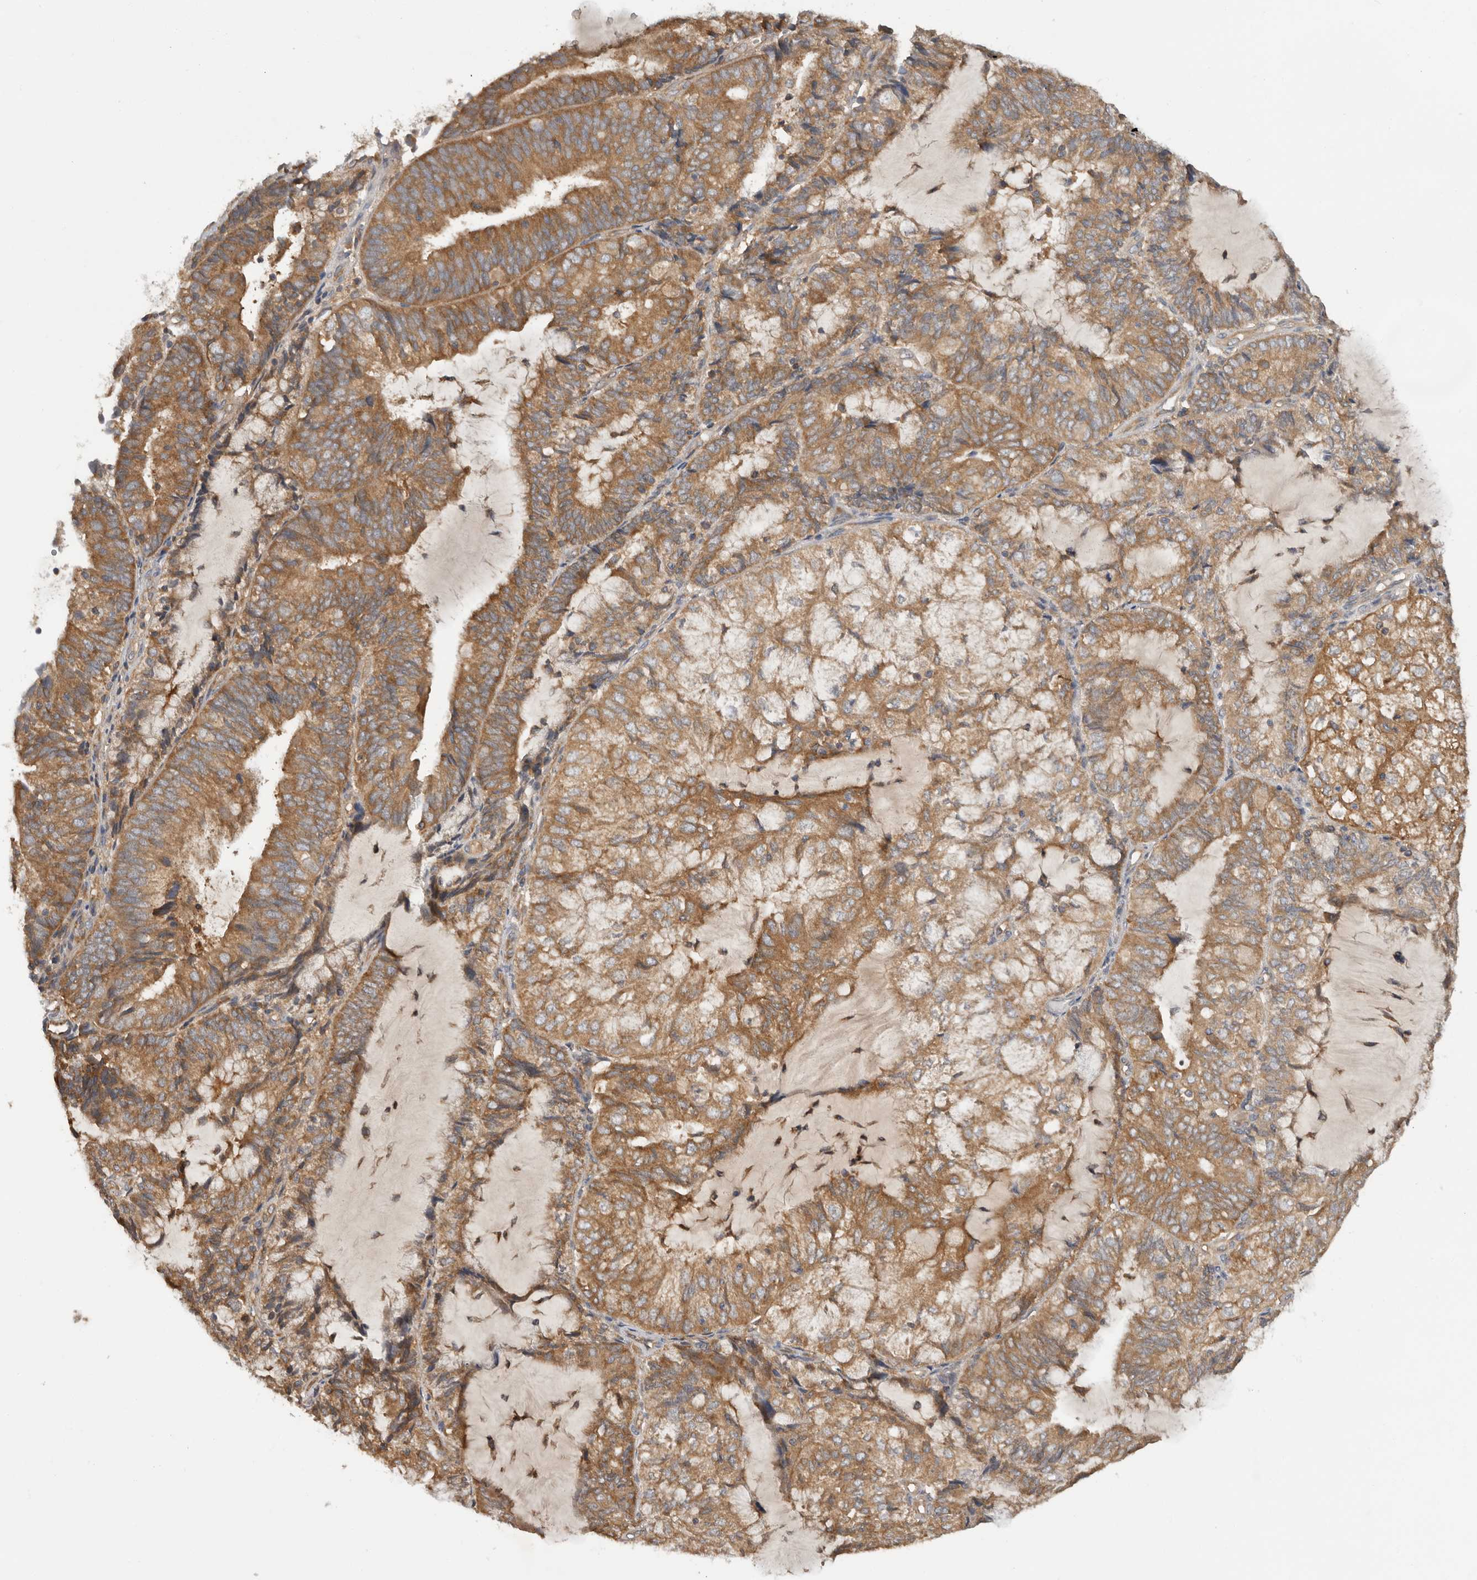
{"staining": {"intensity": "moderate", "quantity": ">75%", "location": "cytoplasmic/membranous"}, "tissue": "endometrial cancer", "cell_type": "Tumor cells", "image_type": "cancer", "snomed": [{"axis": "morphology", "description": "Adenocarcinoma, NOS"}, {"axis": "topography", "description": "Endometrium"}], "caption": "Approximately >75% of tumor cells in human endometrial cancer (adenocarcinoma) show moderate cytoplasmic/membranous protein positivity as visualized by brown immunohistochemical staining.", "gene": "PPP1R42", "patient": {"sex": "female", "age": 81}}